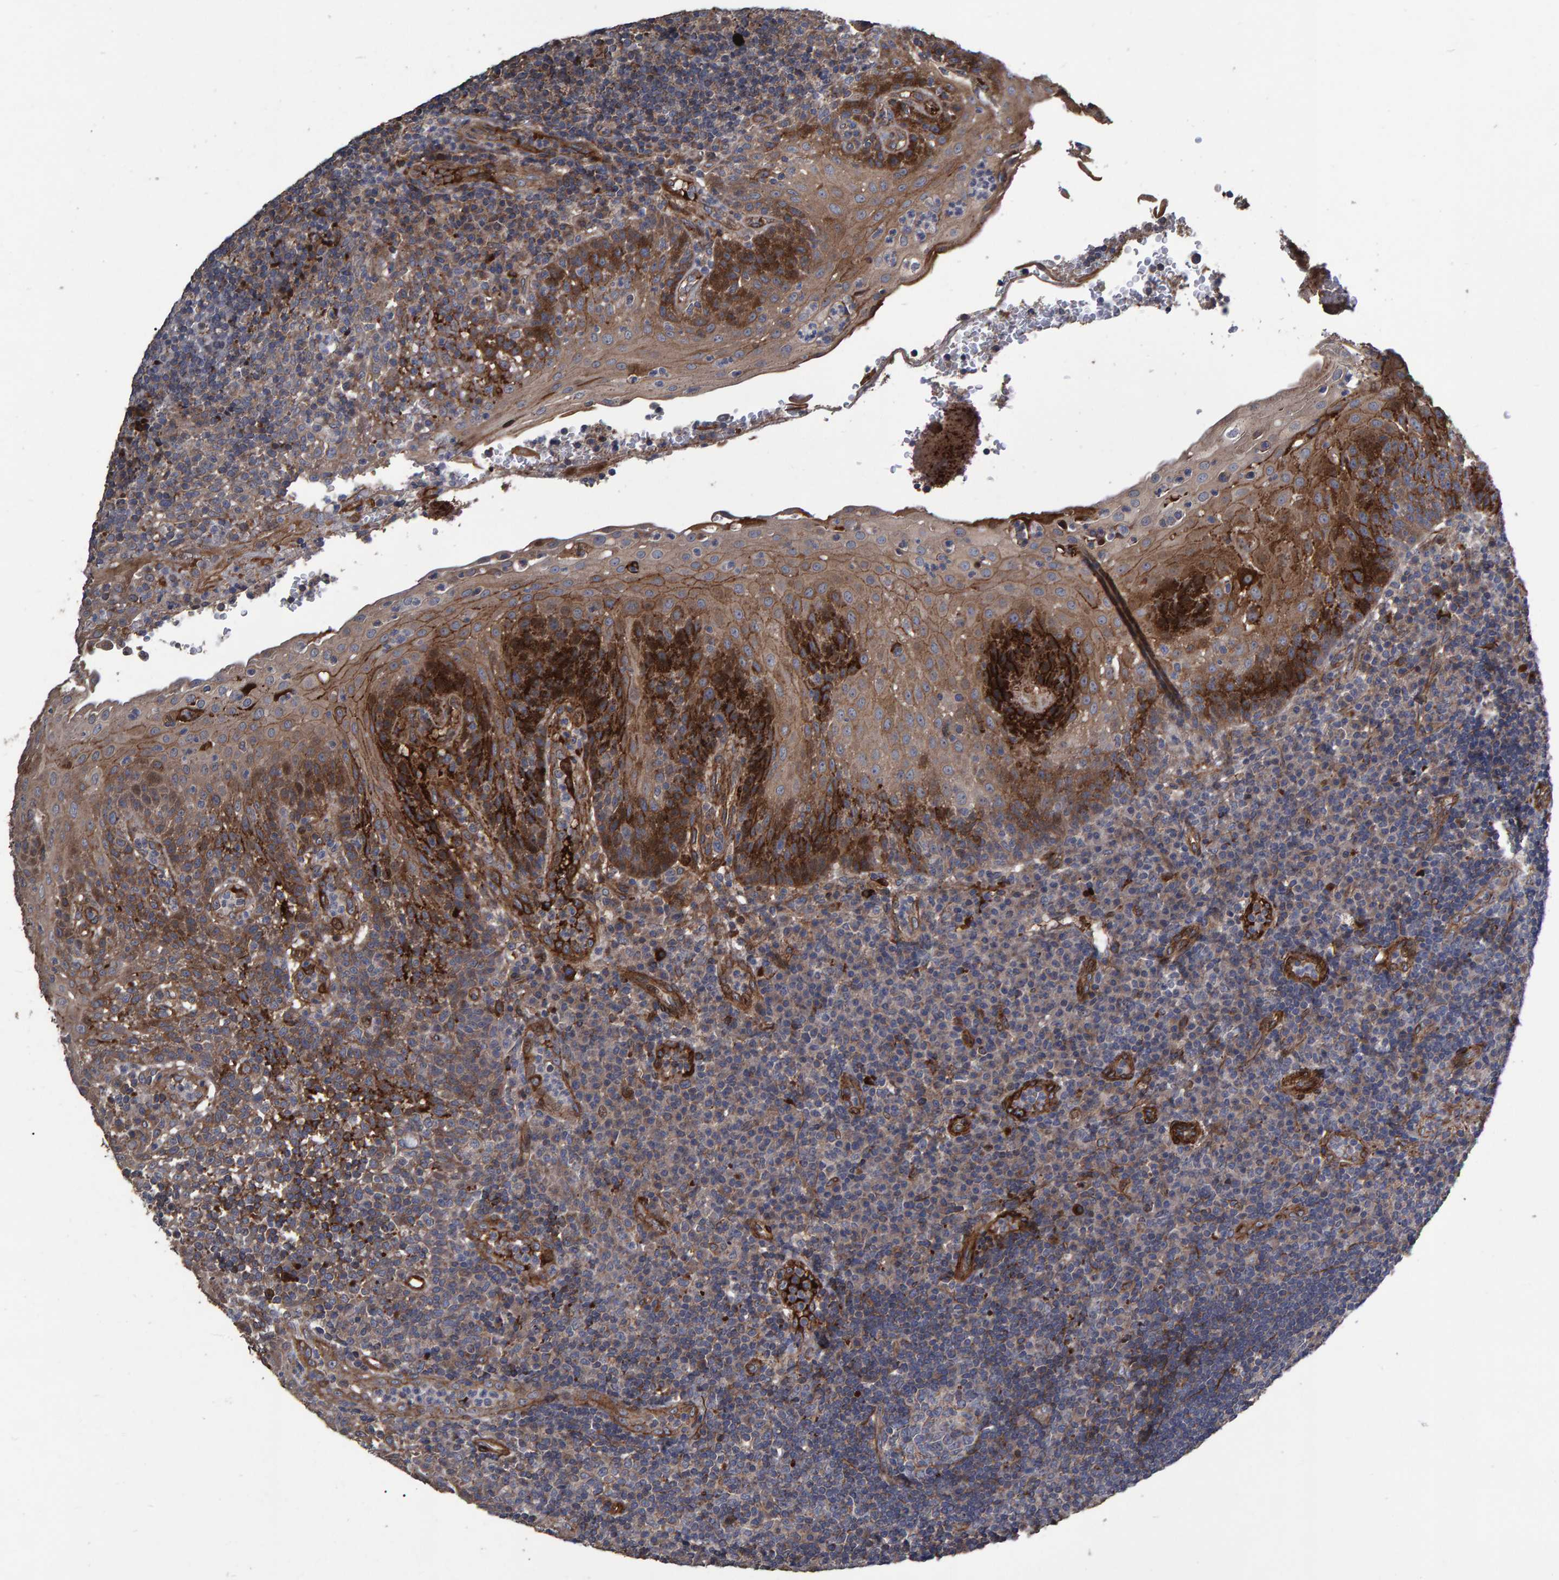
{"staining": {"intensity": "negative", "quantity": "none", "location": "none"}, "tissue": "tonsil", "cell_type": "Germinal center cells", "image_type": "normal", "snomed": [{"axis": "morphology", "description": "Normal tissue, NOS"}, {"axis": "topography", "description": "Tonsil"}], "caption": "DAB (3,3'-diaminobenzidine) immunohistochemical staining of normal human tonsil displays no significant positivity in germinal center cells. (DAB (3,3'-diaminobenzidine) IHC with hematoxylin counter stain).", "gene": "SLIT2", "patient": {"sex": "female", "age": 40}}